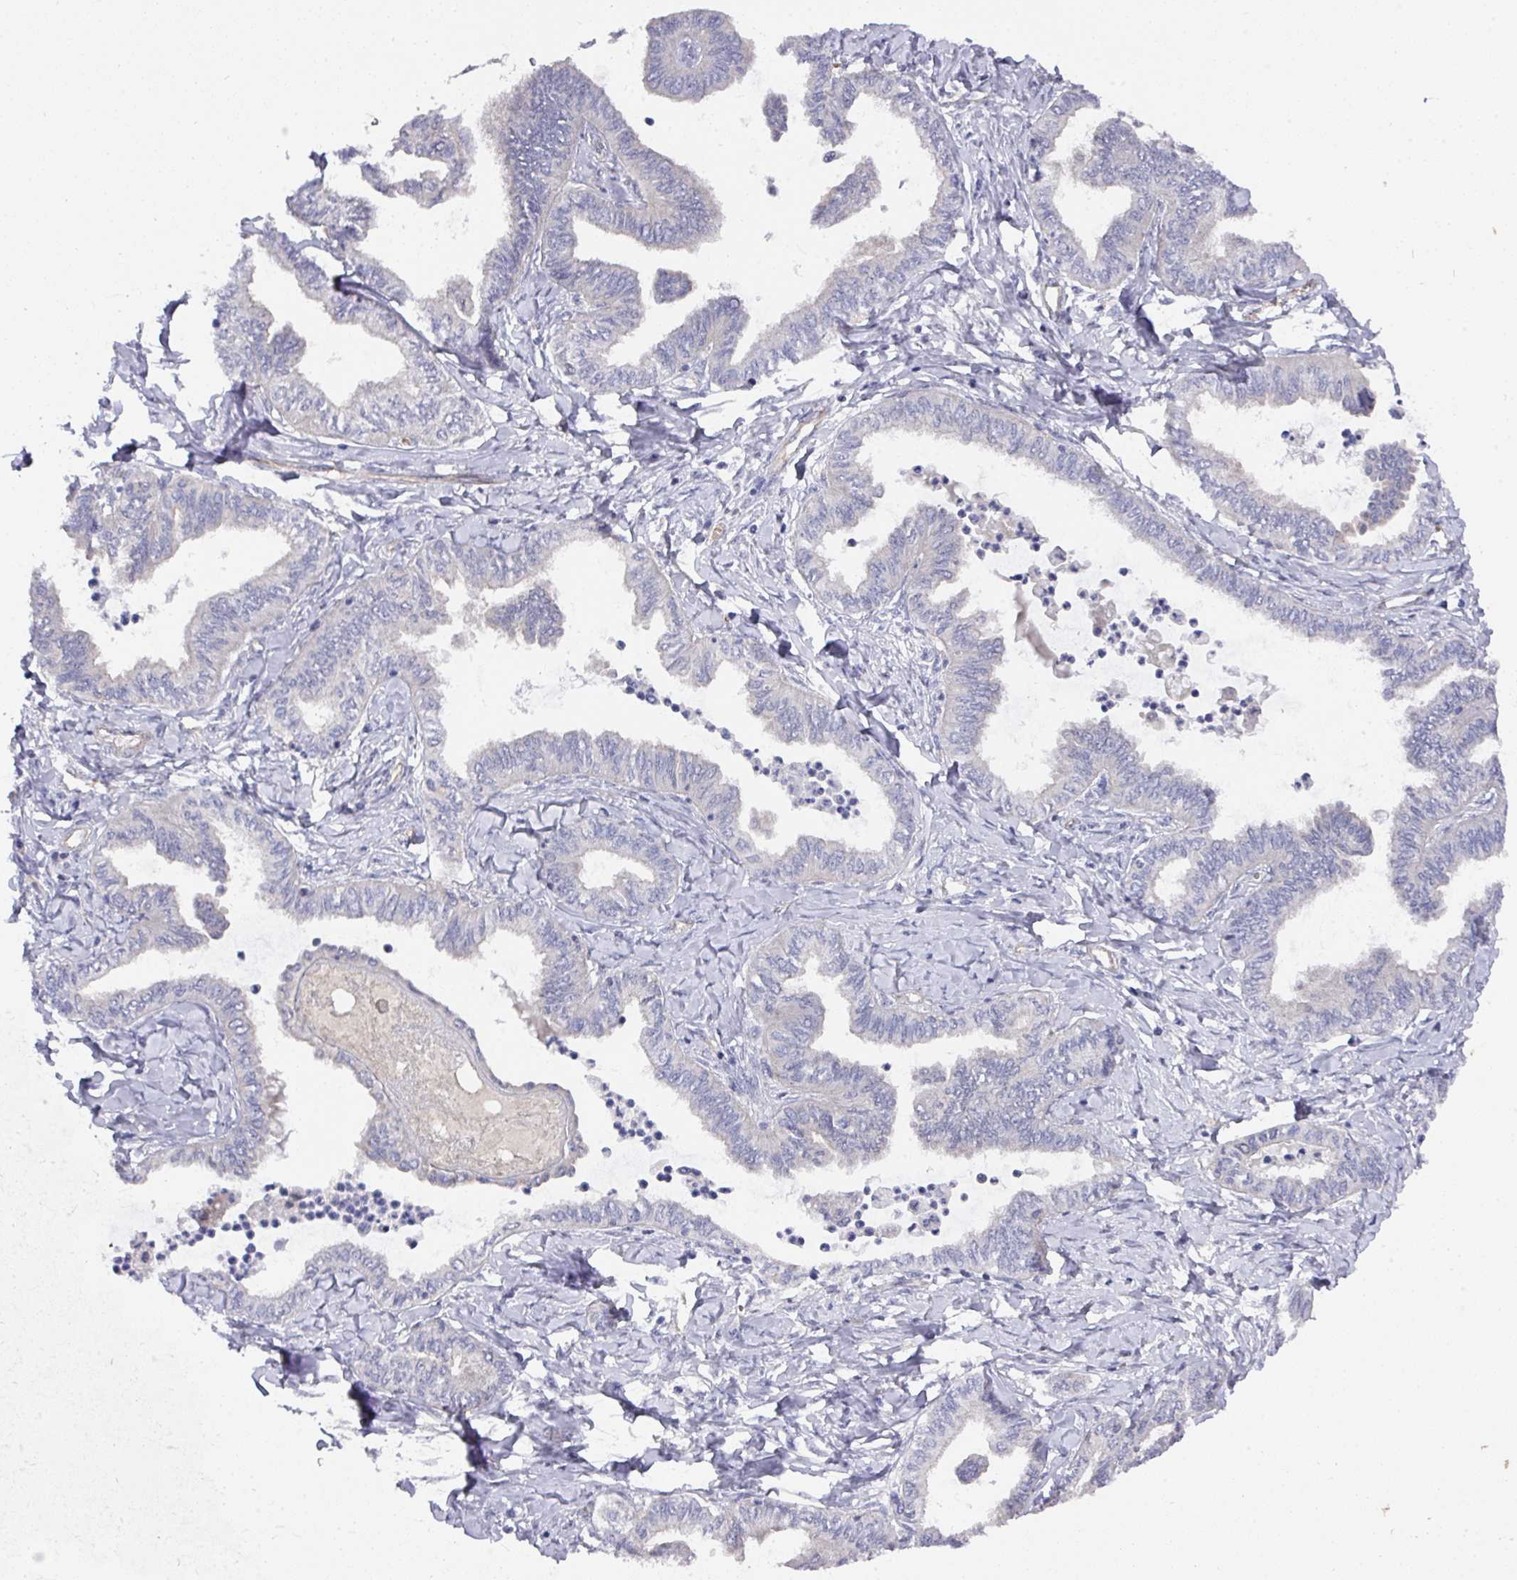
{"staining": {"intensity": "negative", "quantity": "none", "location": "none"}, "tissue": "ovarian cancer", "cell_type": "Tumor cells", "image_type": "cancer", "snomed": [{"axis": "morphology", "description": "Carcinoma, endometroid"}, {"axis": "topography", "description": "Ovary"}], "caption": "Tumor cells are negative for brown protein staining in ovarian endometroid carcinoma.", "gene": "PRR5", "patient": {"sex": "female", "age": 70}}